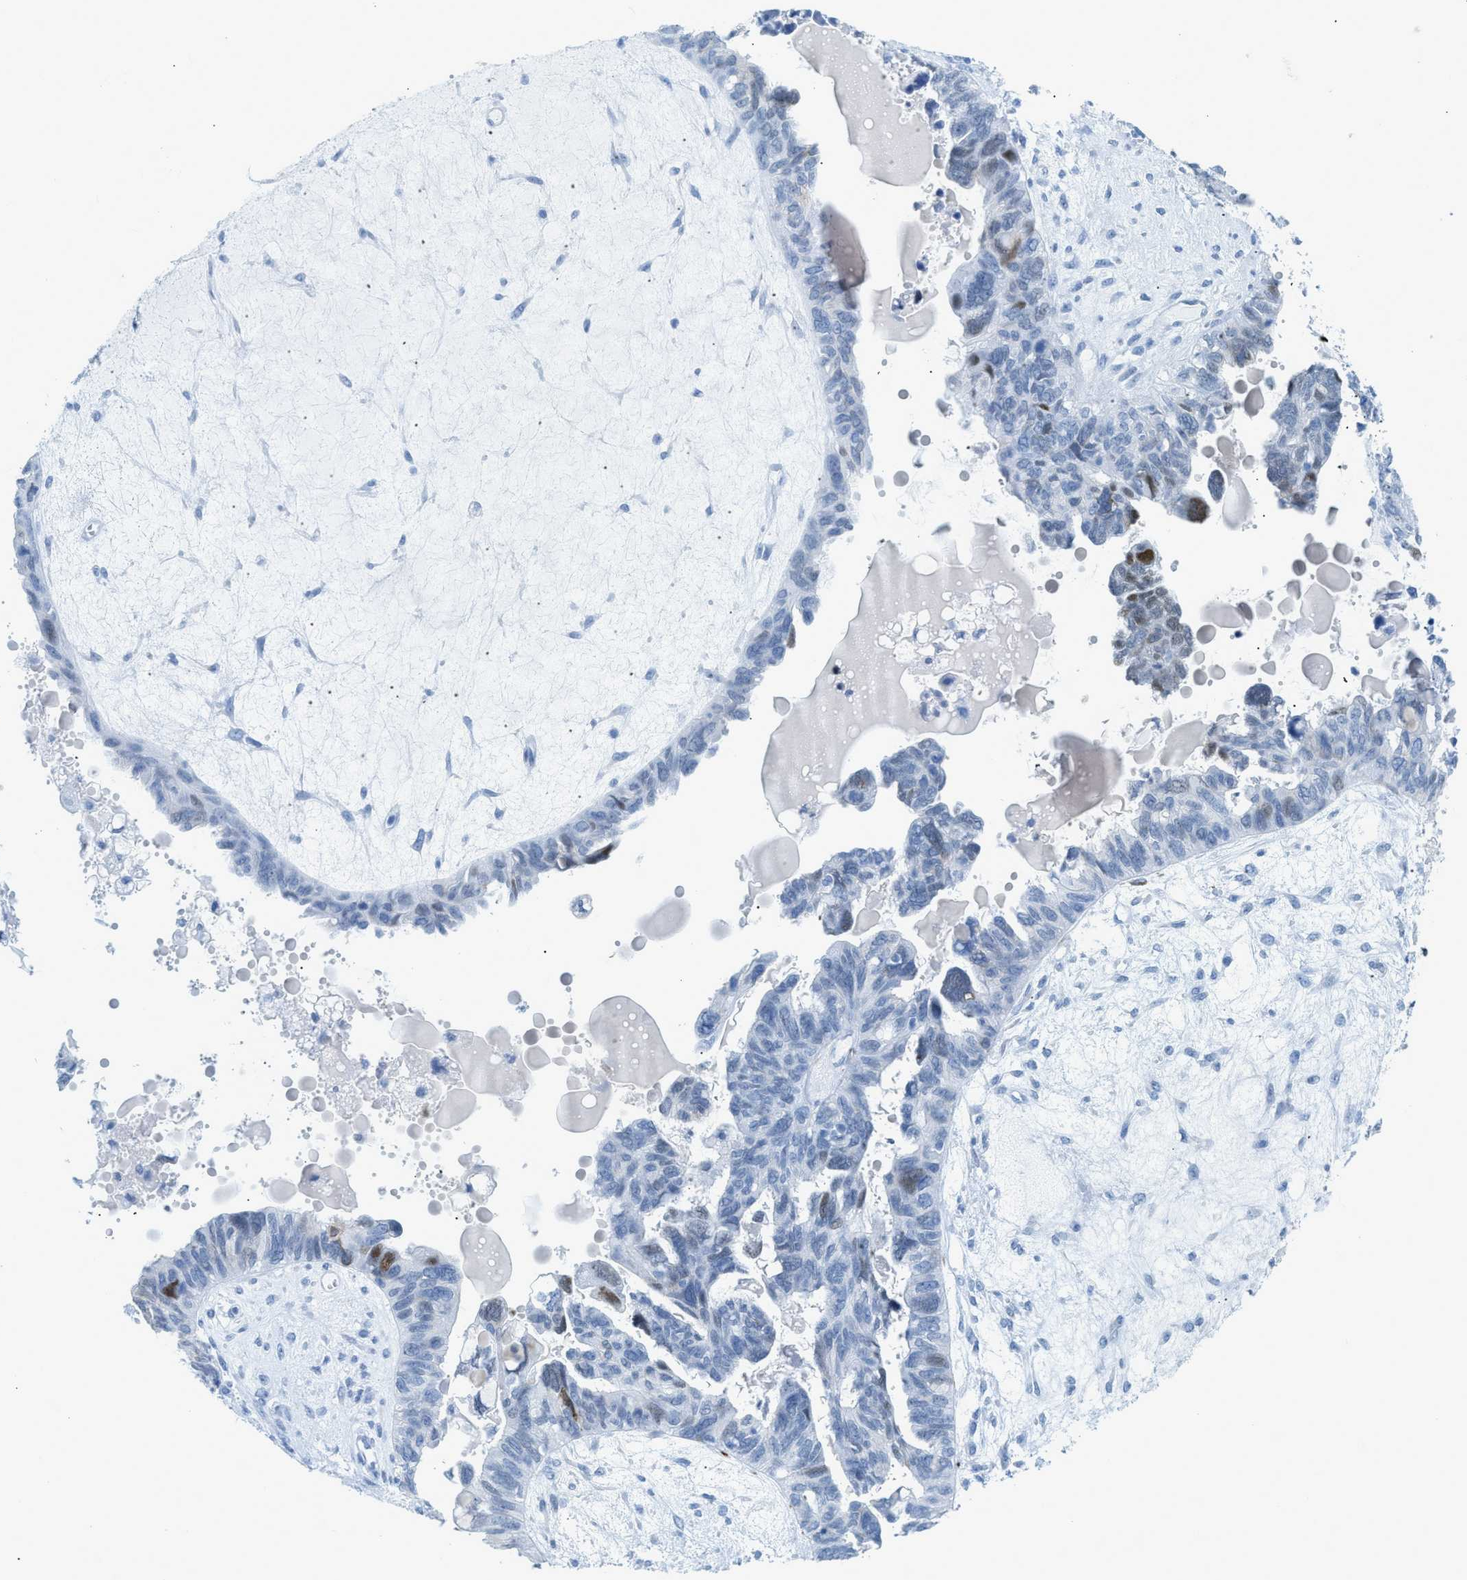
{"staining": {"intensity": "negative", "quantity": "none", "location": "none"}, "tissue": "ovarian cancer", "cell_type": "Tumor cells", "image_type": "cancer", "snomed": [{"axis": "morphology", "description": "Cystadenocarcinoma, serous, NOS"}, {"axis": "topography", "description": "Ovary"}], "caption": "A high-resolution image shows immunohistochemistry staining of ovarian serous cystadenocarcinoma, which reveals no significant staining in tumor cells.", "gene": "DES", "patient": {"sex": "female", "age": 79}}